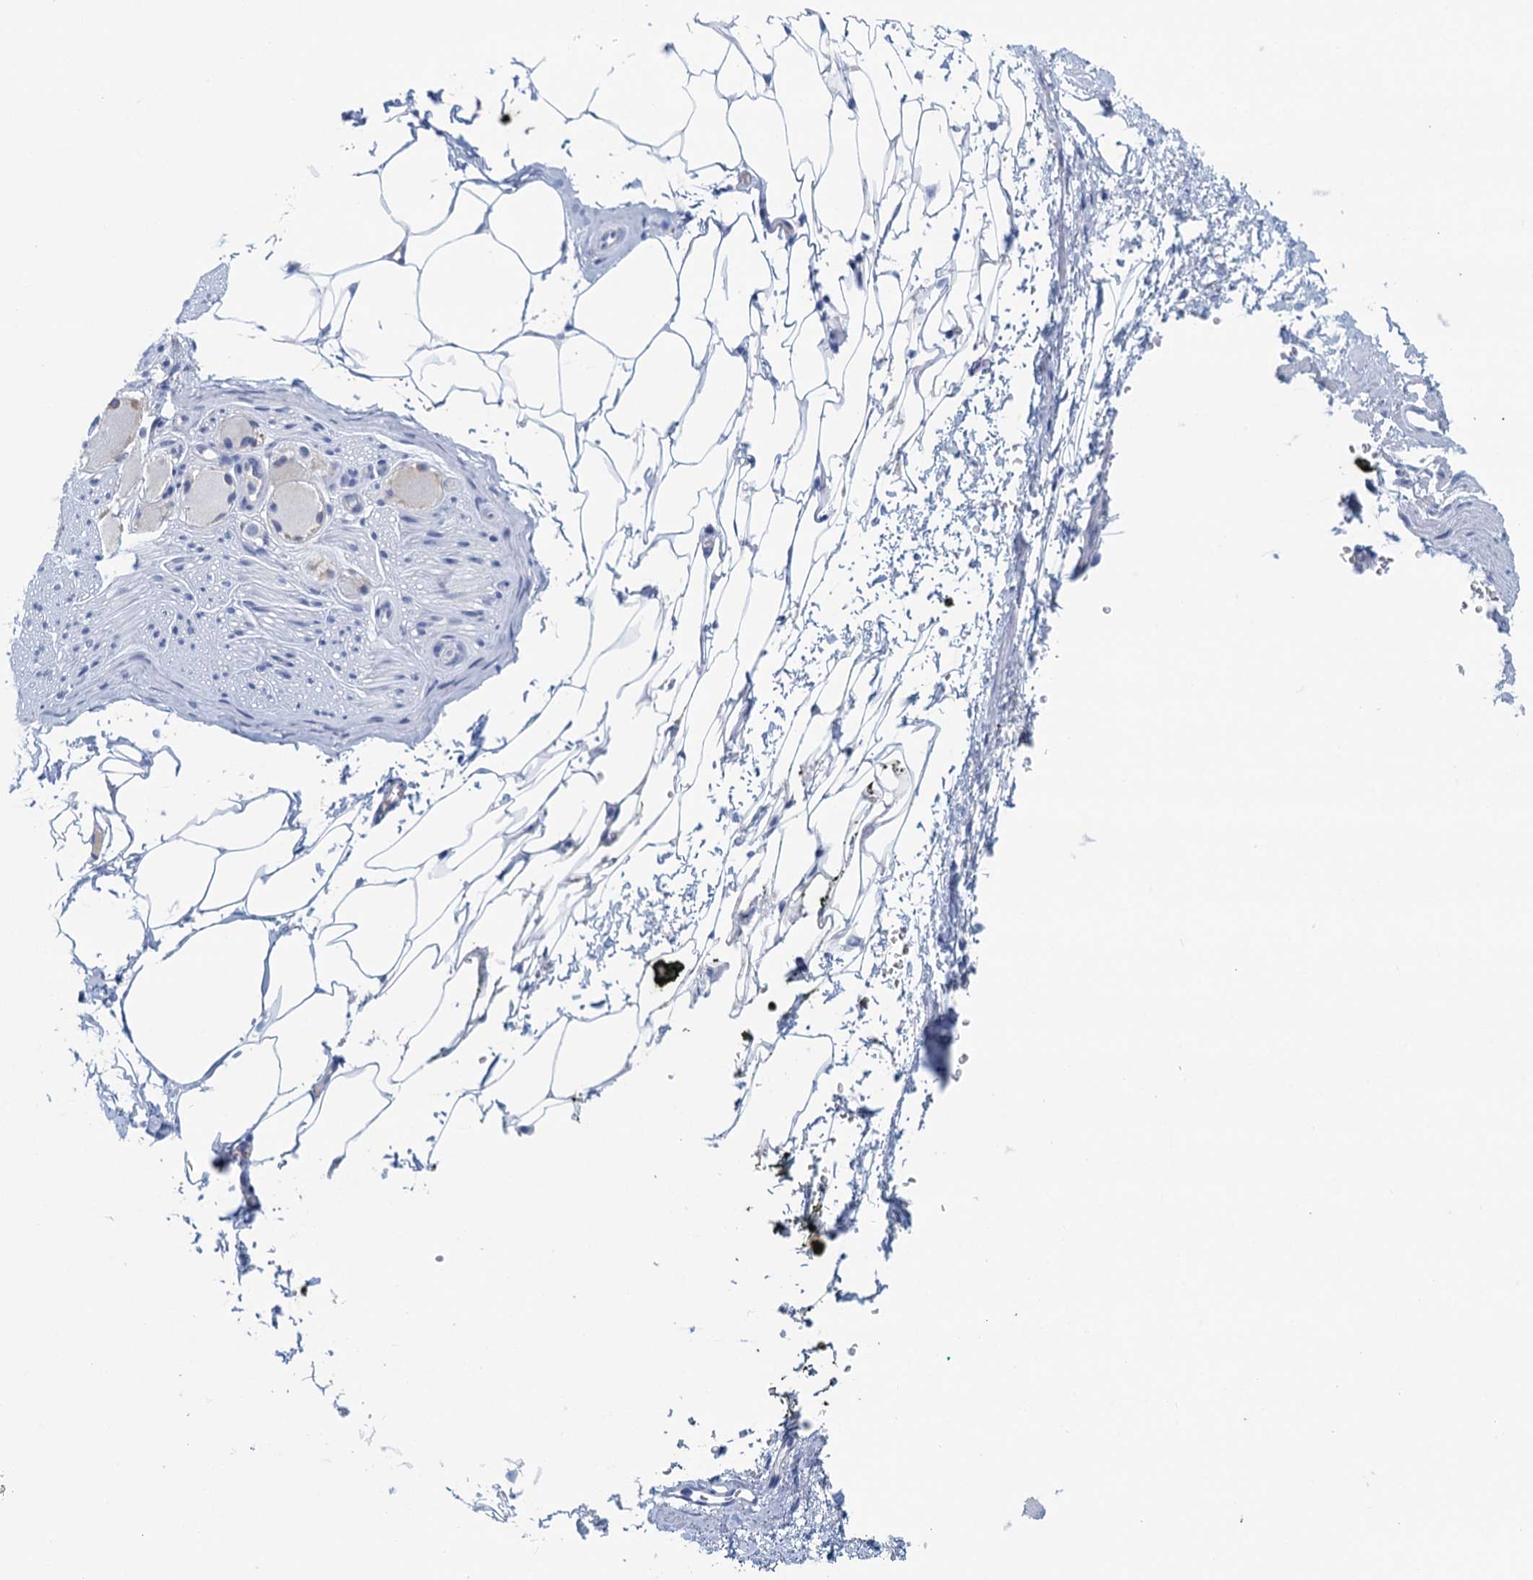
{"staining": {"intensity": "negative", "quantity": "none", "location": "none"}, "tissue": "adipose tissue", "cell_type": "Adipocytes", "image_type": "normal", "snomed": [{"axis": "morphology", "description": "Normal tissue, NOS"}, {"axis": "morphology", "description": "Adenocarcinoma, Low grade"}, {"axis": "topography", "description": "Prostate"}, {"axis": "topography", "description": "Peripheral nerve tissue"}], "caption": "This histopathology image is of unremarkable adipose tissue stained with immunohistochemistry to label a protein in brown with the nuclei are counter-stained blue. There is no positivity in adipocytes. The staining is performed using DAB (3,3'-diaminobenzidine) brown chromogen with nuclei counter-stained in using hematoxylin.", "gene": "CYP51A1", "patient": {"sex": "male", "age": 63}}